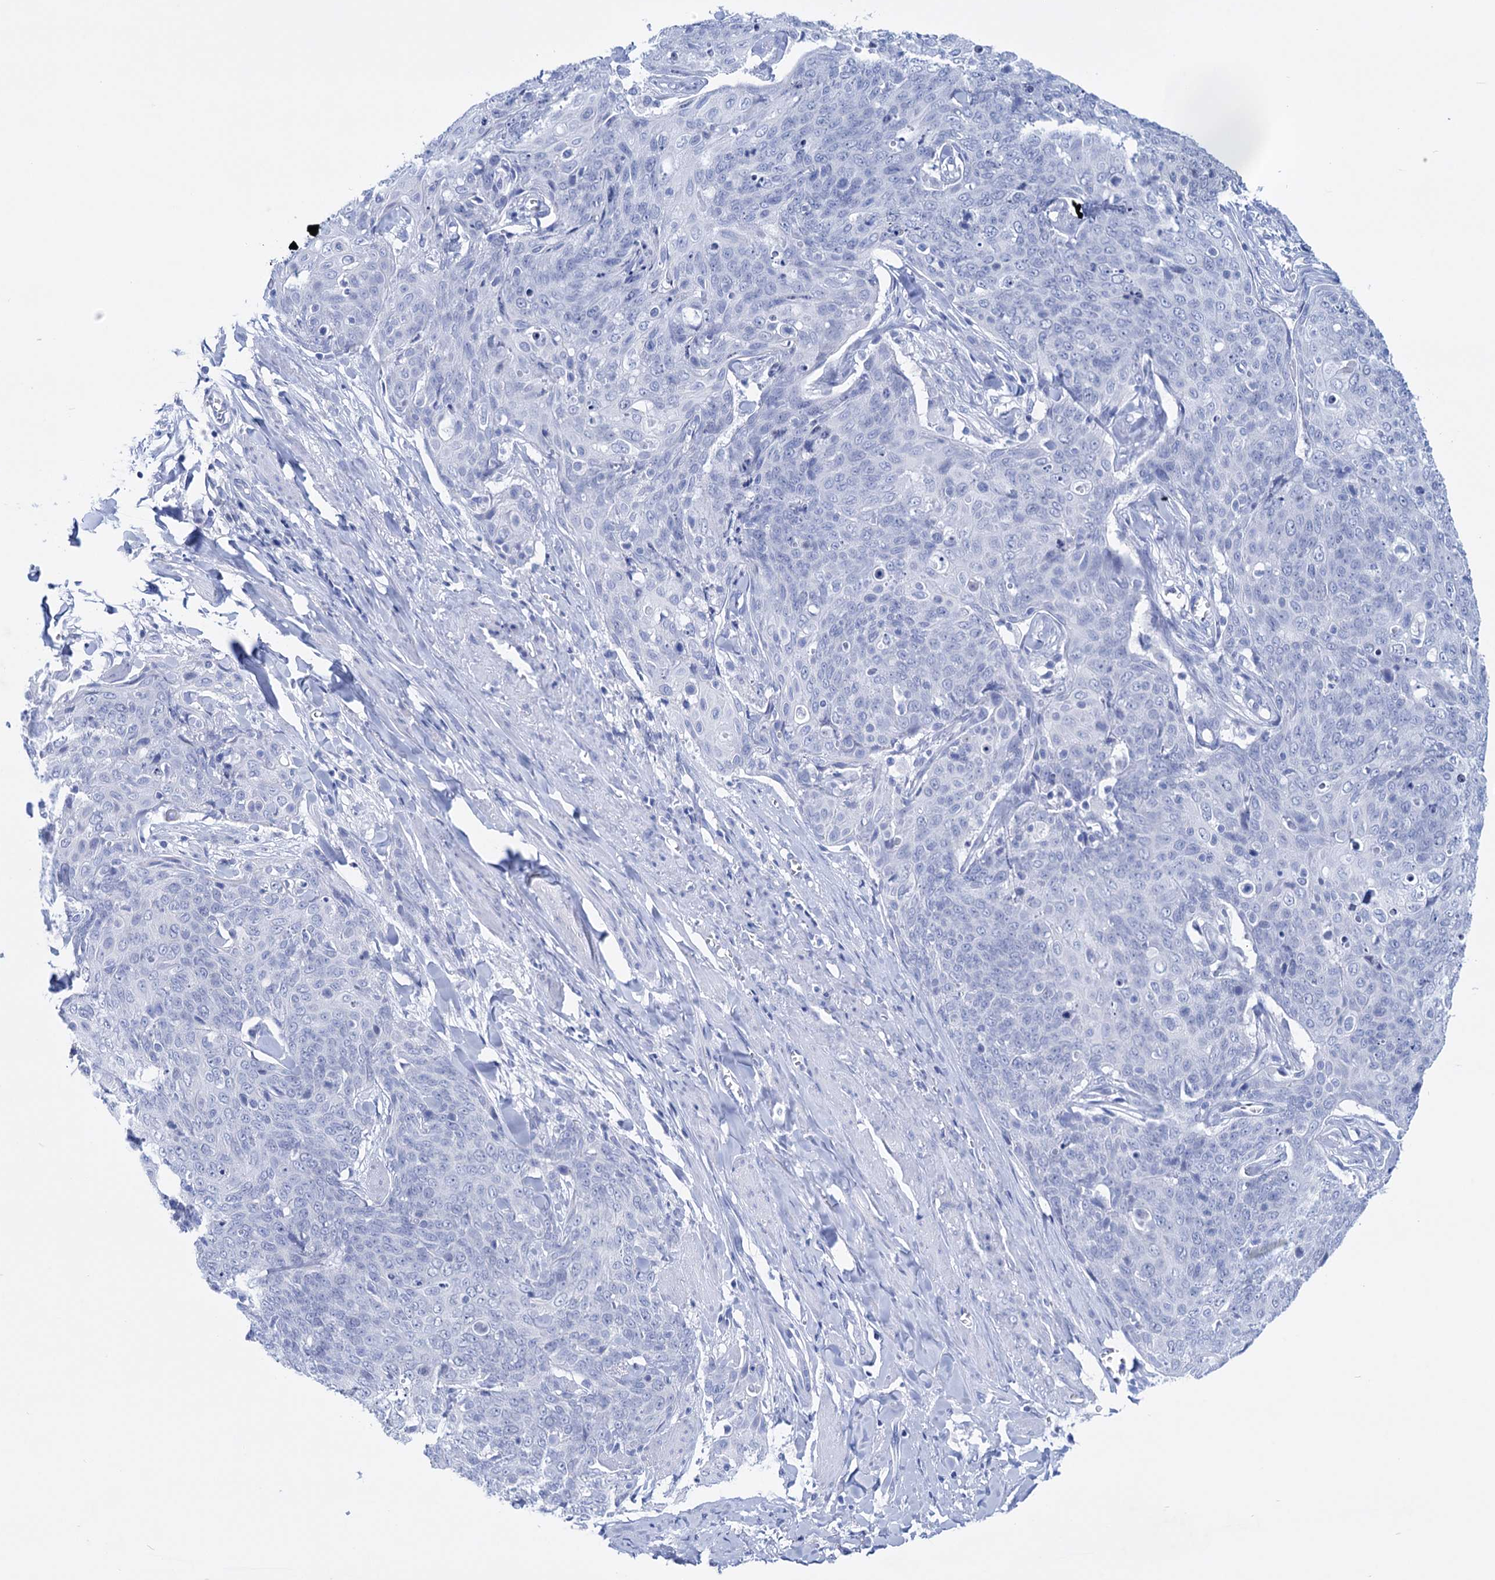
{"staining": {"intensity": "negative", "quantity": "none", "location": "none"}, "tissue": "skin cancer", "cell_type": "Tumor cells", "image_type": "cancer", "snomed": [{"axis": "morphology", "description": "Squamous cell carcinoma, NOS"}, {"axis": "topography", "description": "Skin"}, {"axis": "topography", "description": "Vulva"}], "caption": "Immunohistochemistry (IHC) of skin cancer (squamous cell carcinoma) demonstrates no positivity in tumor cells.", "gene": "FBXW12", "patient": {"sex": "female", "age": 85}}